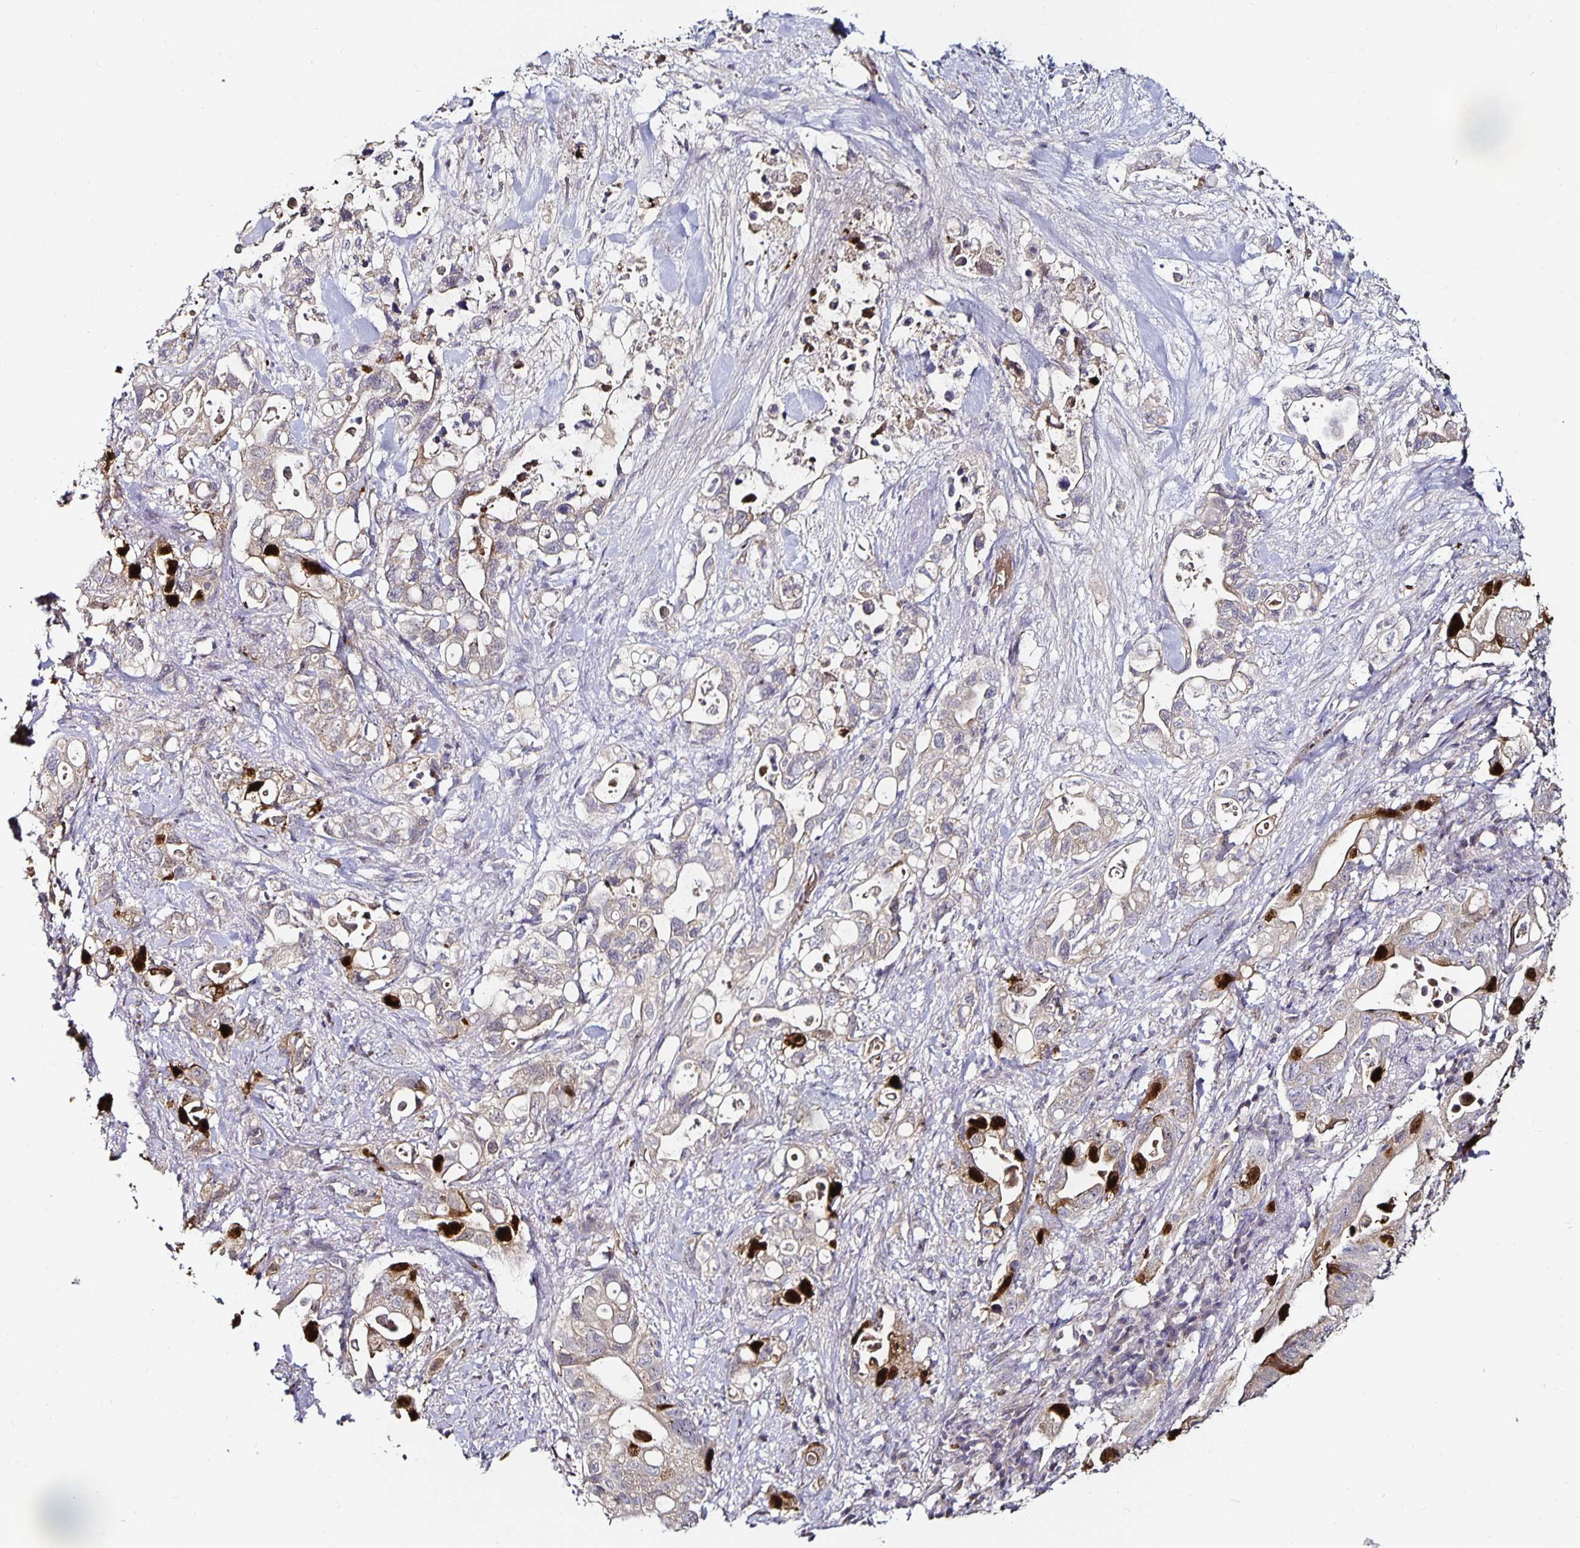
{"staining": {"intensity": "strong", "quantity": "<25%", "location": "cytoplasmic/membranous,nuclear"}, "tissue": "pancreatic cancer", "cell_type": "Tumor cells", "image_type": "cancer", "snomed": [{"axis": "morphology", "description": "Adenocarcinoma, NOS"}, {"axis": "topography", "description": "Pancreas"}], "caption": "IHC of pancreatic cancer reveals medium levels of strong cytoplasmic/membranous and nuclear expression in approximately <25% of tumor cells. The protein is shown in brown color, while the nuclei are stained blue.", "gene": "ANLN", "patient": {"sex": "female", "age": 72}}